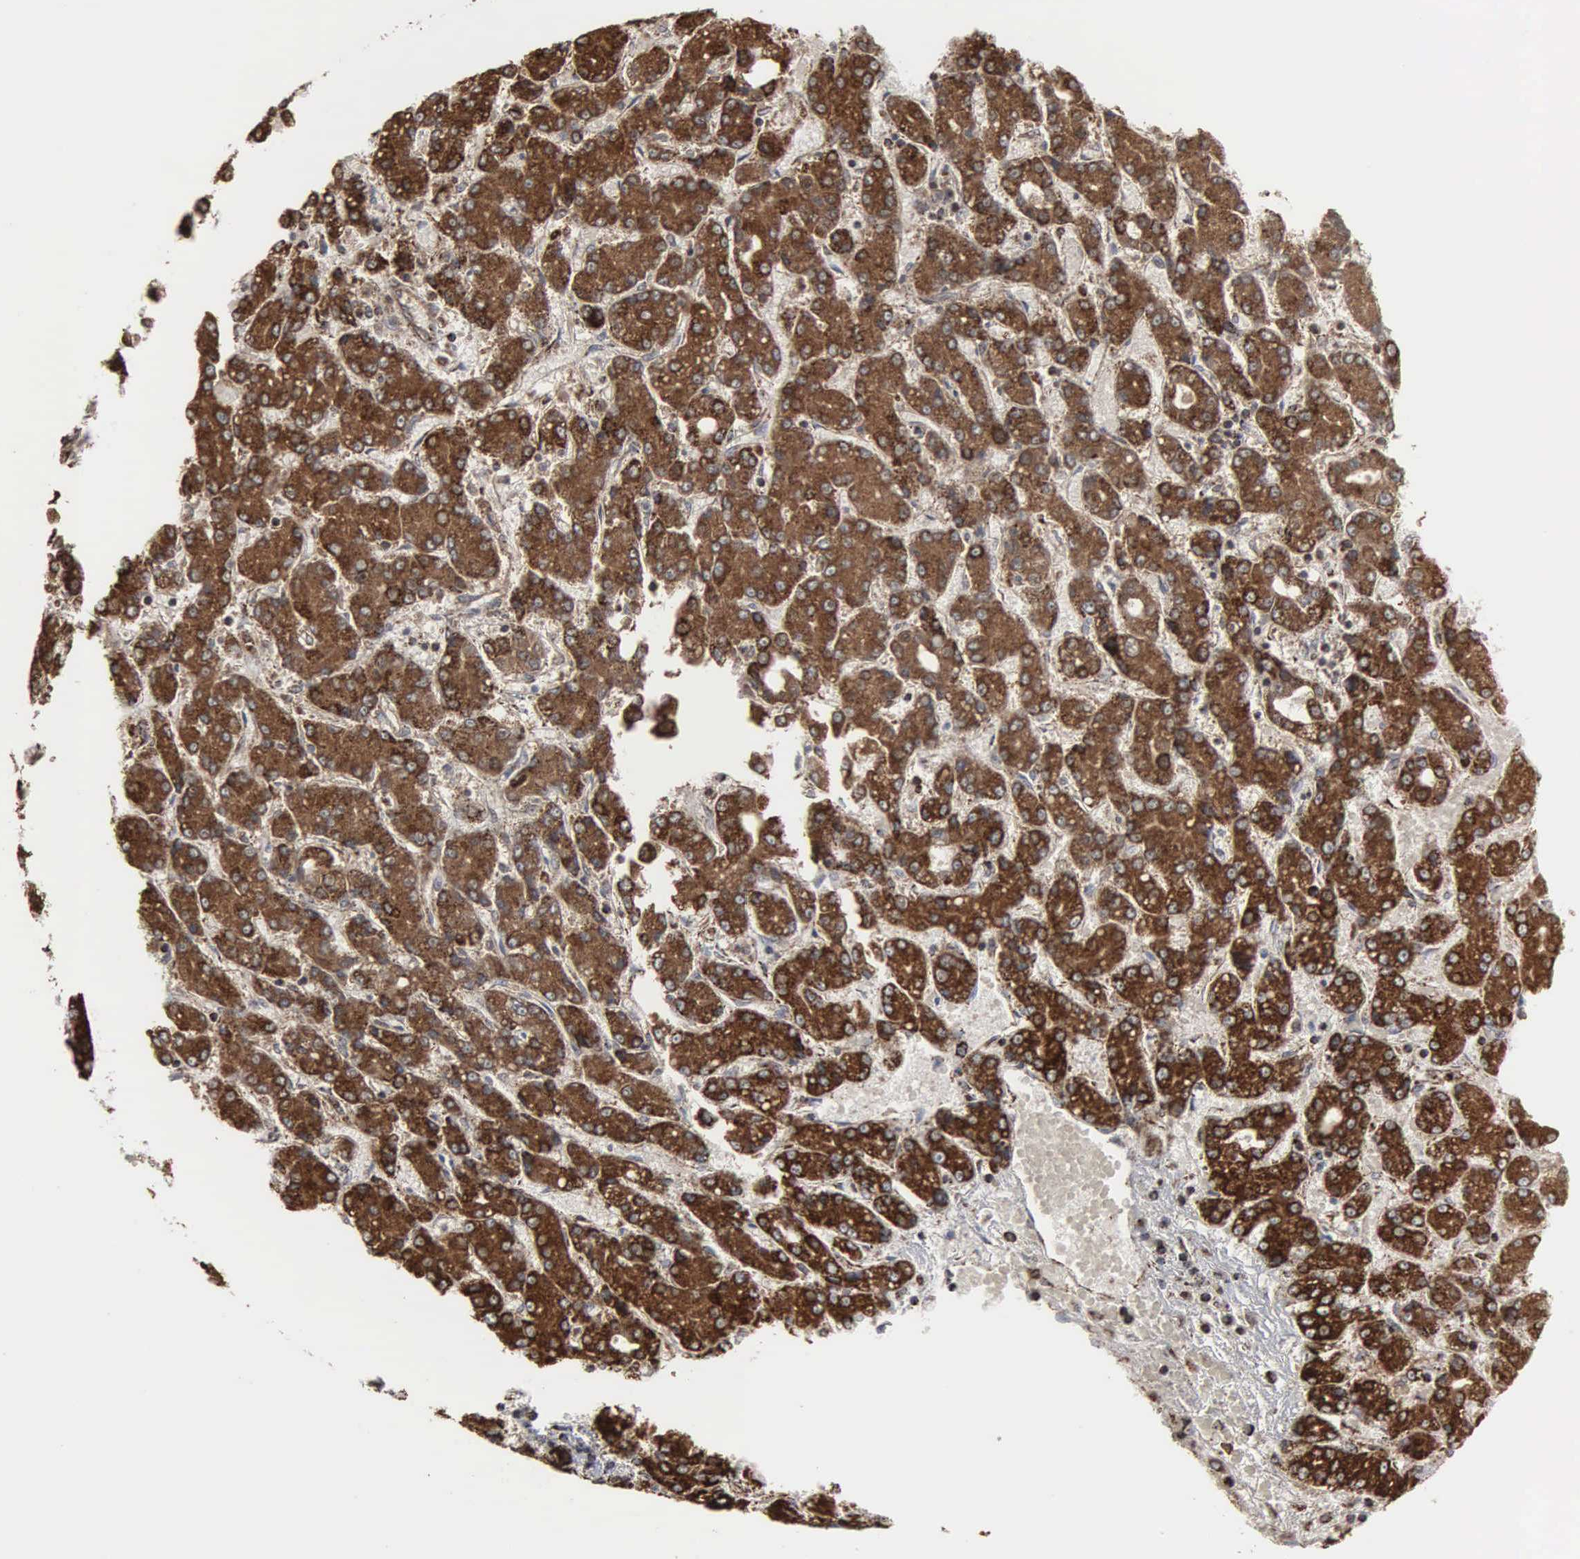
{"staining": {"intensity": "strong", "quantity": ">75%", "location": "cytoplasmic/membranous"}, "tissue": "liver cancer", "cell_type": "Tumor cells", "image_type": "cancer", "snomed": [{"axis": "morphology", "description": "Carcinoma, Hepatocellular, NOS"}, {"axis": "topography", "description": "Liver"}], "caption": "Immunohistochemistry (IHC) of human liver hepatocellular carcinoma reveals high levels of strong cytoplasmic/membranous positivity in approximately >75% of tumor cells.", "gene": "HSPA9", "patient": {"sex": "male", "age": 69}}